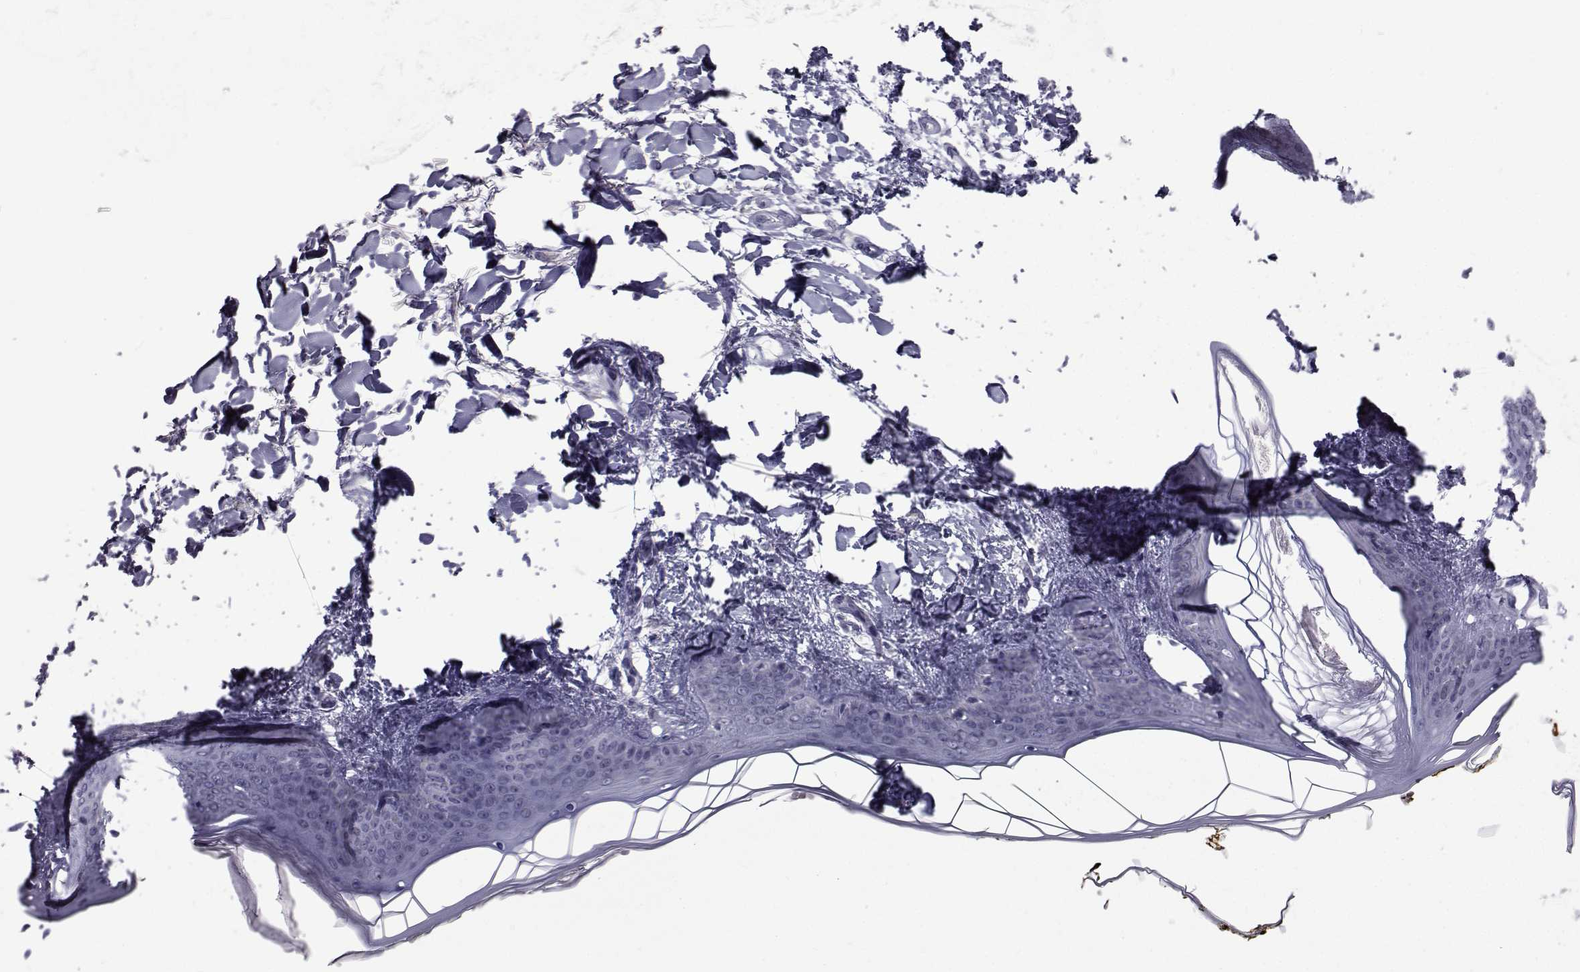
{"staining": {"intensity": "negative", "quantity": "none", "location": "none"}, "tissue": "skin", "cell_type": "Fibroblasts", "image_type": "normal", "snomed": [{"axis": "morphology", "description": "Normal tissue, NOS"}, {"axis": "topography", "description": "Skin"}], "caption": "The image exhibits no significant expression in fibroblasts of skin. (DAB (3,3'-diaminobenzidine) immunohistochemistry, high magnification).", "gene": "FDXR", "patient": {"sex": "female", "age": 34}}